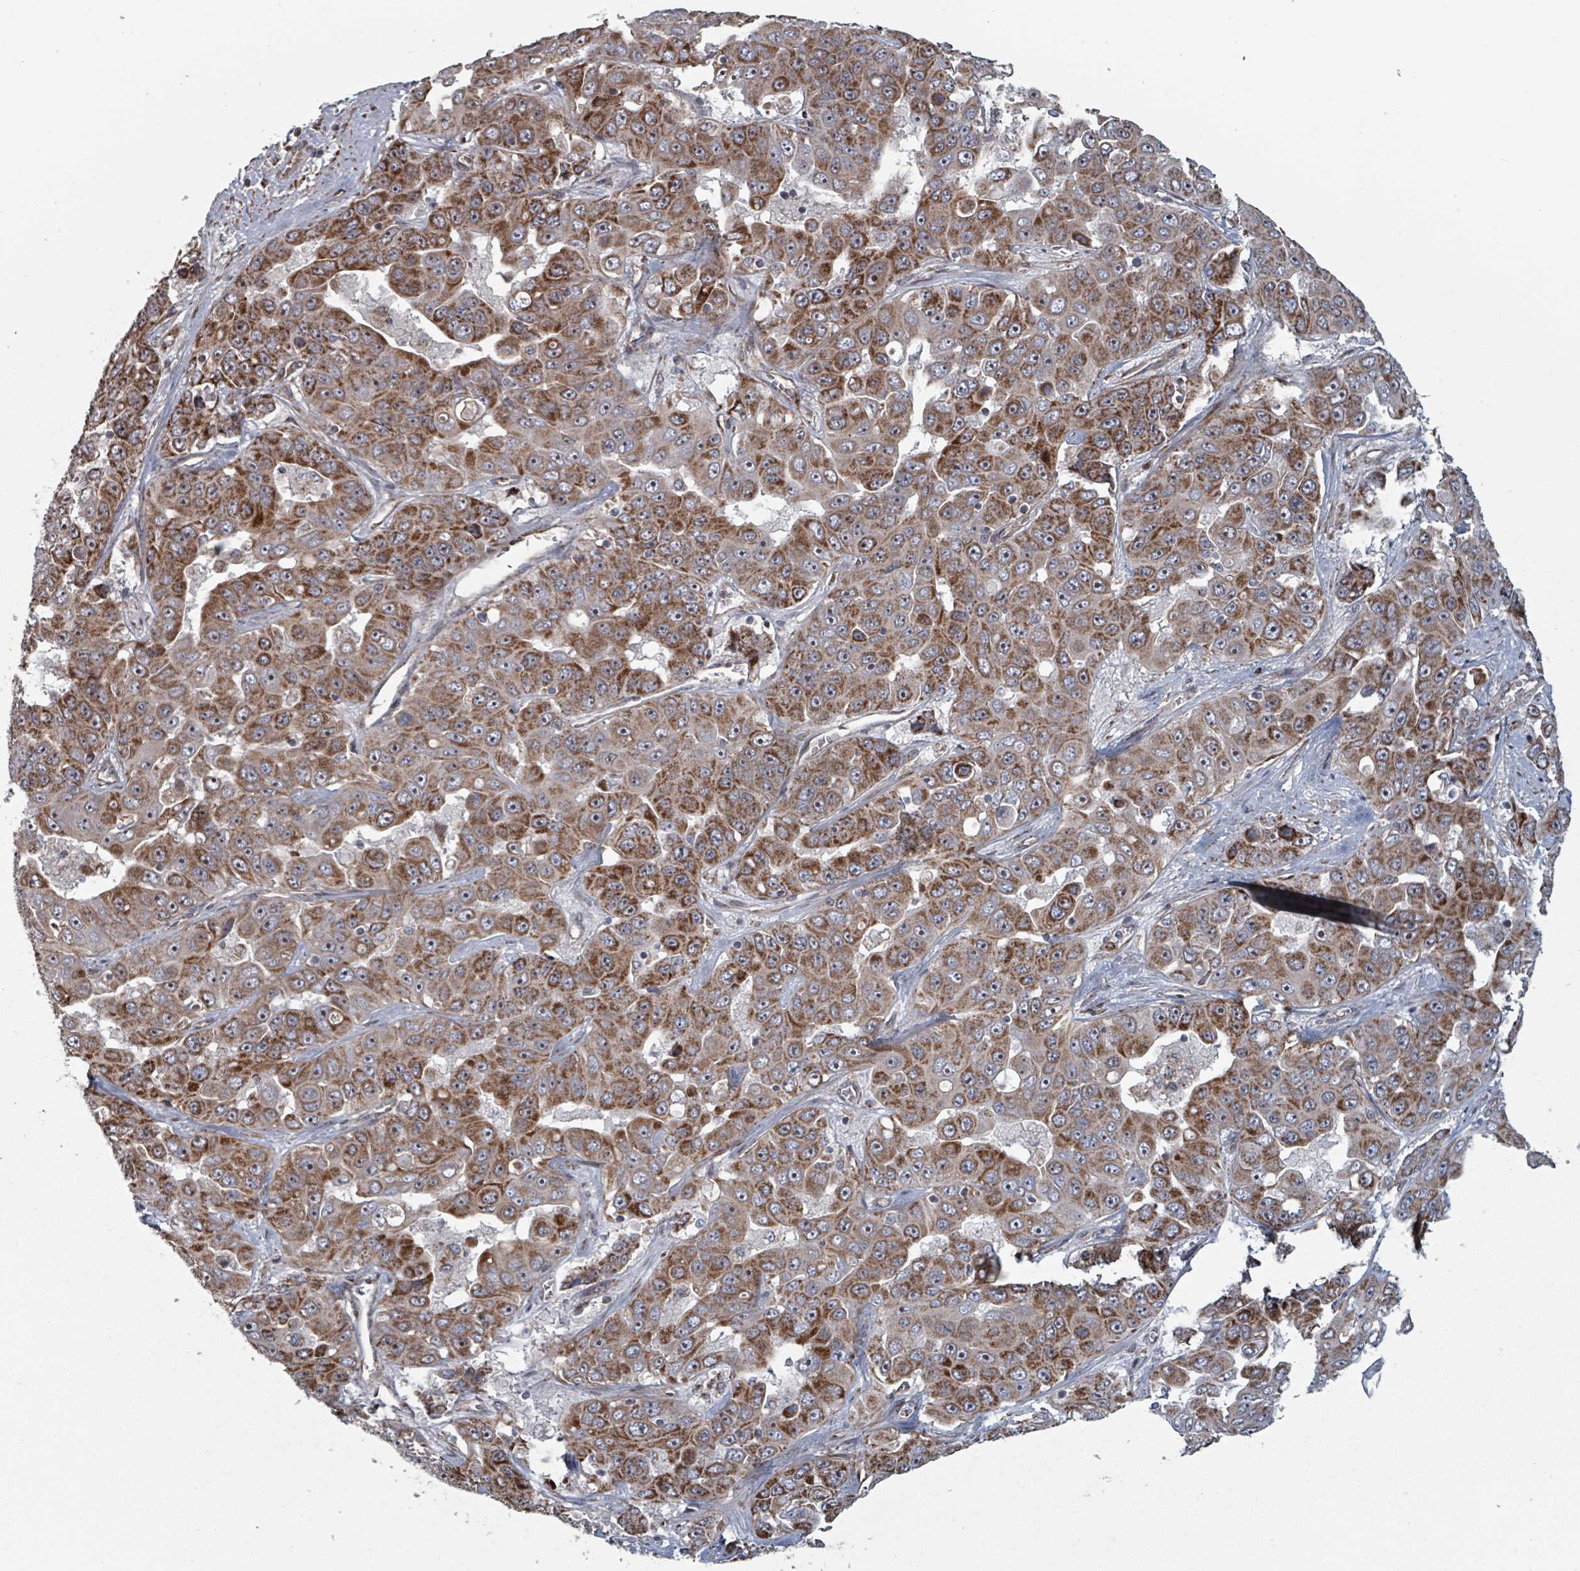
{"staining": {"intensity": "strong", "quantity": ">75%", "location": "cytoplasmic/membranous"}, "tissue": "liver cancer", "cell_type": "Tumor cells", "image_type": "cancer", "snomed": [{"axis": "morphology", "description": "Cholangiocarcinoma"}, {"axis": "topography", "description": "Liver"}], "caption": "Immunohistochemical staining of liver cancer (cholangiocarcinoma) shows strong cytoplasmic/membranous protein staining in about >75% of tumor cells.", "gene": "MRPL4", "patient": {"sex": "female", "age": 52}}